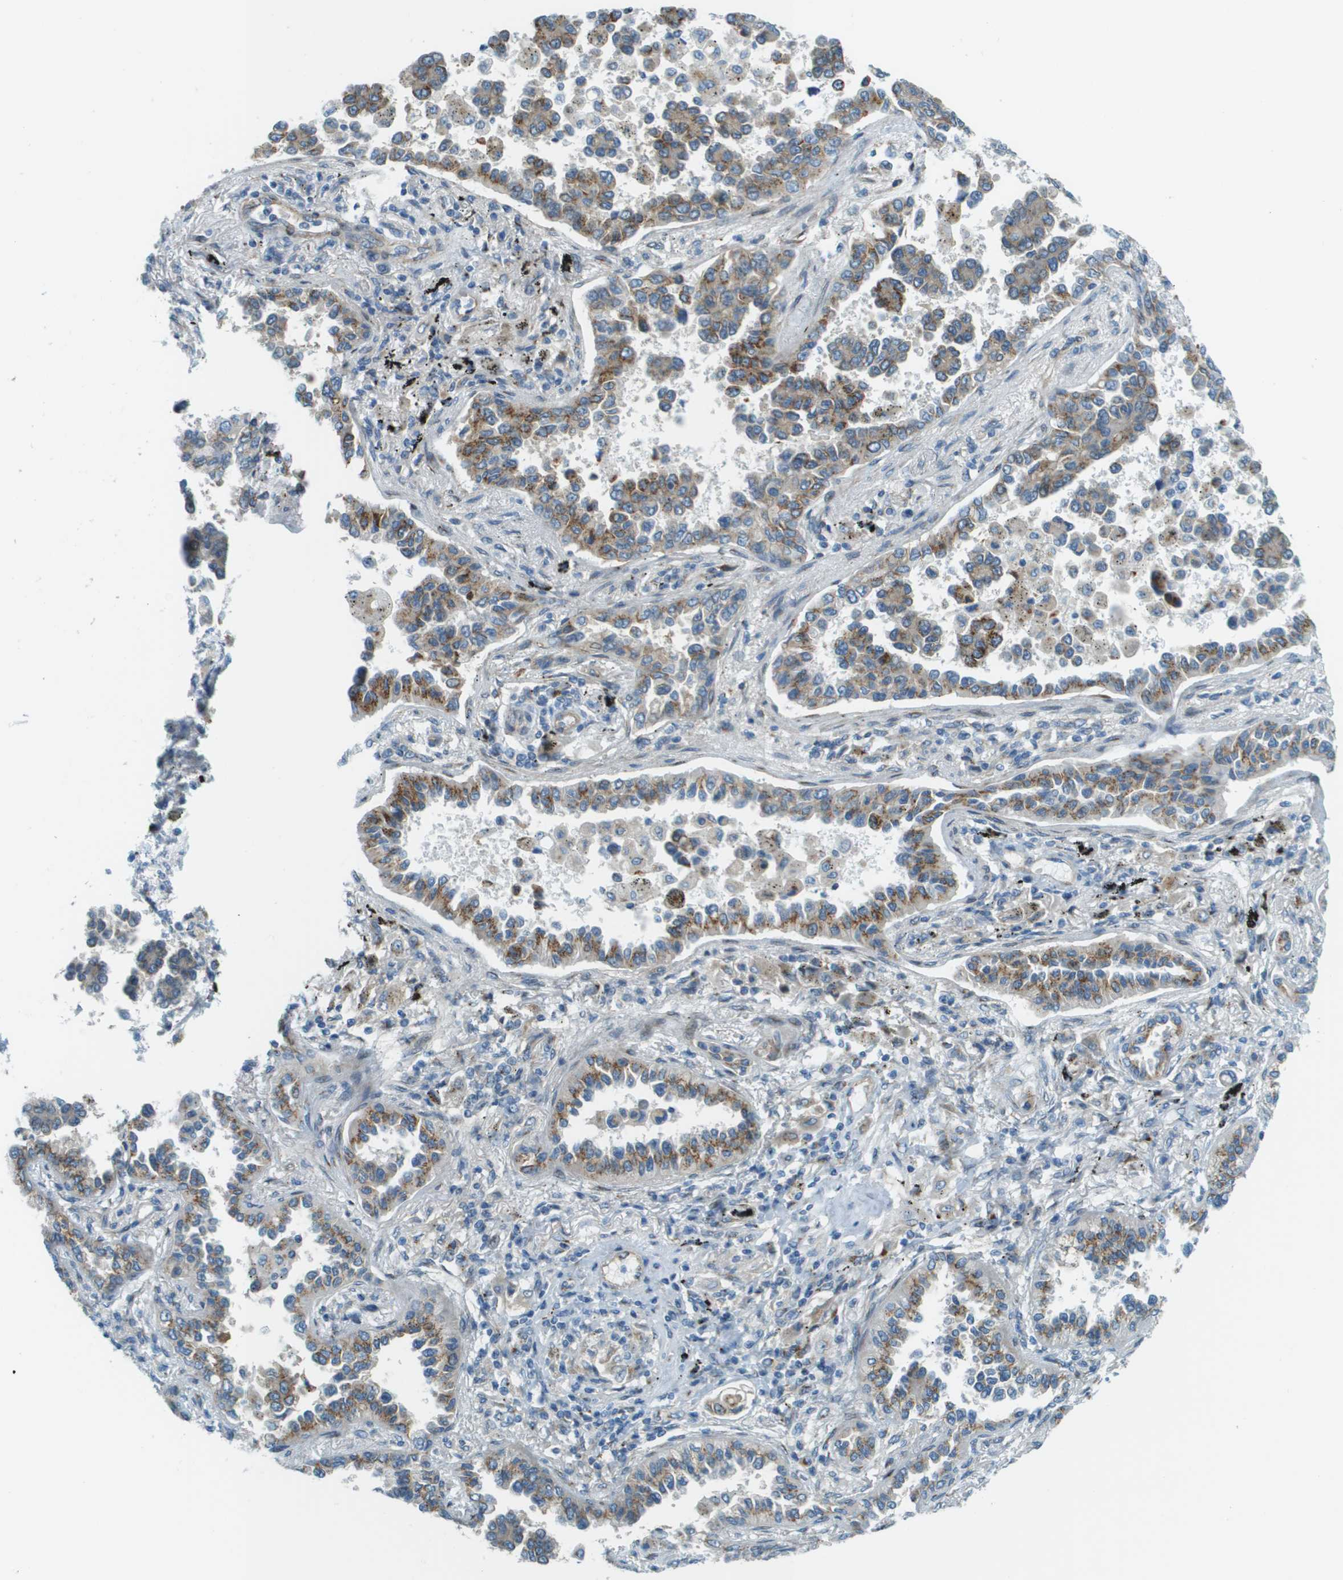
{"staining": {"intensity": "moderate", "quantity": ">75%", "location": "cytoplasmic/membranous"}, "tissue": "lung cancer", "cell_type": "Tumor cells", "image_type": "cancer", "snomed": [{"axis": "morphology", "description": "Normal tissue, NOS"}, {"axis": "morphology", "description": "Adenocarcinoma, NOS"}, {"axis": "topography", "description": "Lung"}], "caption": "The photomicrograph exhibits staining of lung cancer, revealing moderate cytoplasmic/membranous protein positivity (brown color) within tumor cells.", "gene": "ACBD3", "patient": {"sex": "male", "age": 59}}